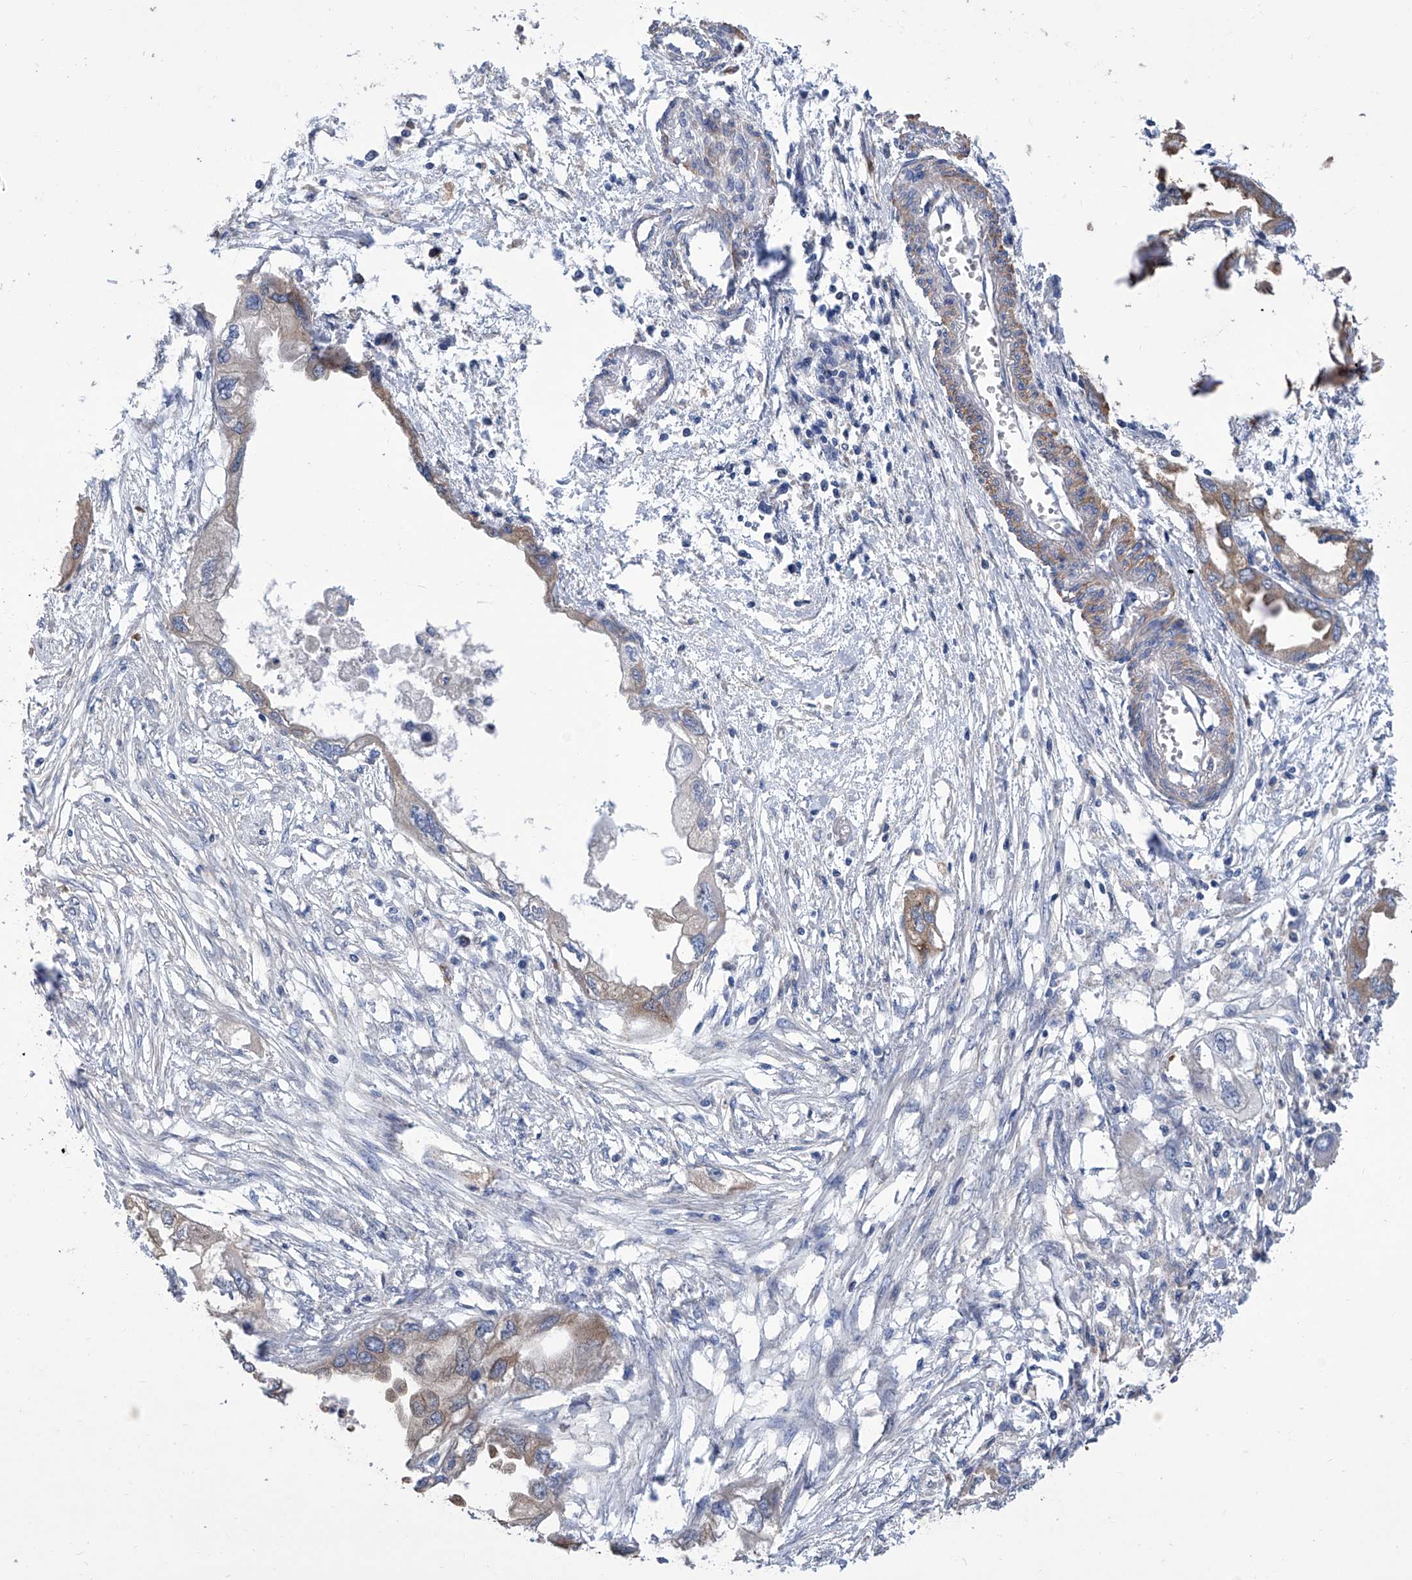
{"staining": {"intensity": "moderate", "quantity": "25%-75%", "location": "cytoplasmic/membranous"}, "tissue": "endometrial cancer", "cell_type": "Tumor cells", "image_type": "cancer", "snomed": [{"axis": "morphology", "description": "Adenocarcinoma, NOS"}, {"axis": "morphology", "description": "Adenocarcinoma, metastatic, NOS"}, {"axis": "topography", "description": "Adipose tissue"}, {"axis": "topography", "description": "Endometrium"}], "caption": "Moderate cytoplasmic/membranous staining is identified in approximately 25%-75% of tumor cells in endometrial metastatic adenocarcinoma.", "gene": "SMS", "patient": {"sex": "female", "age": 67}}